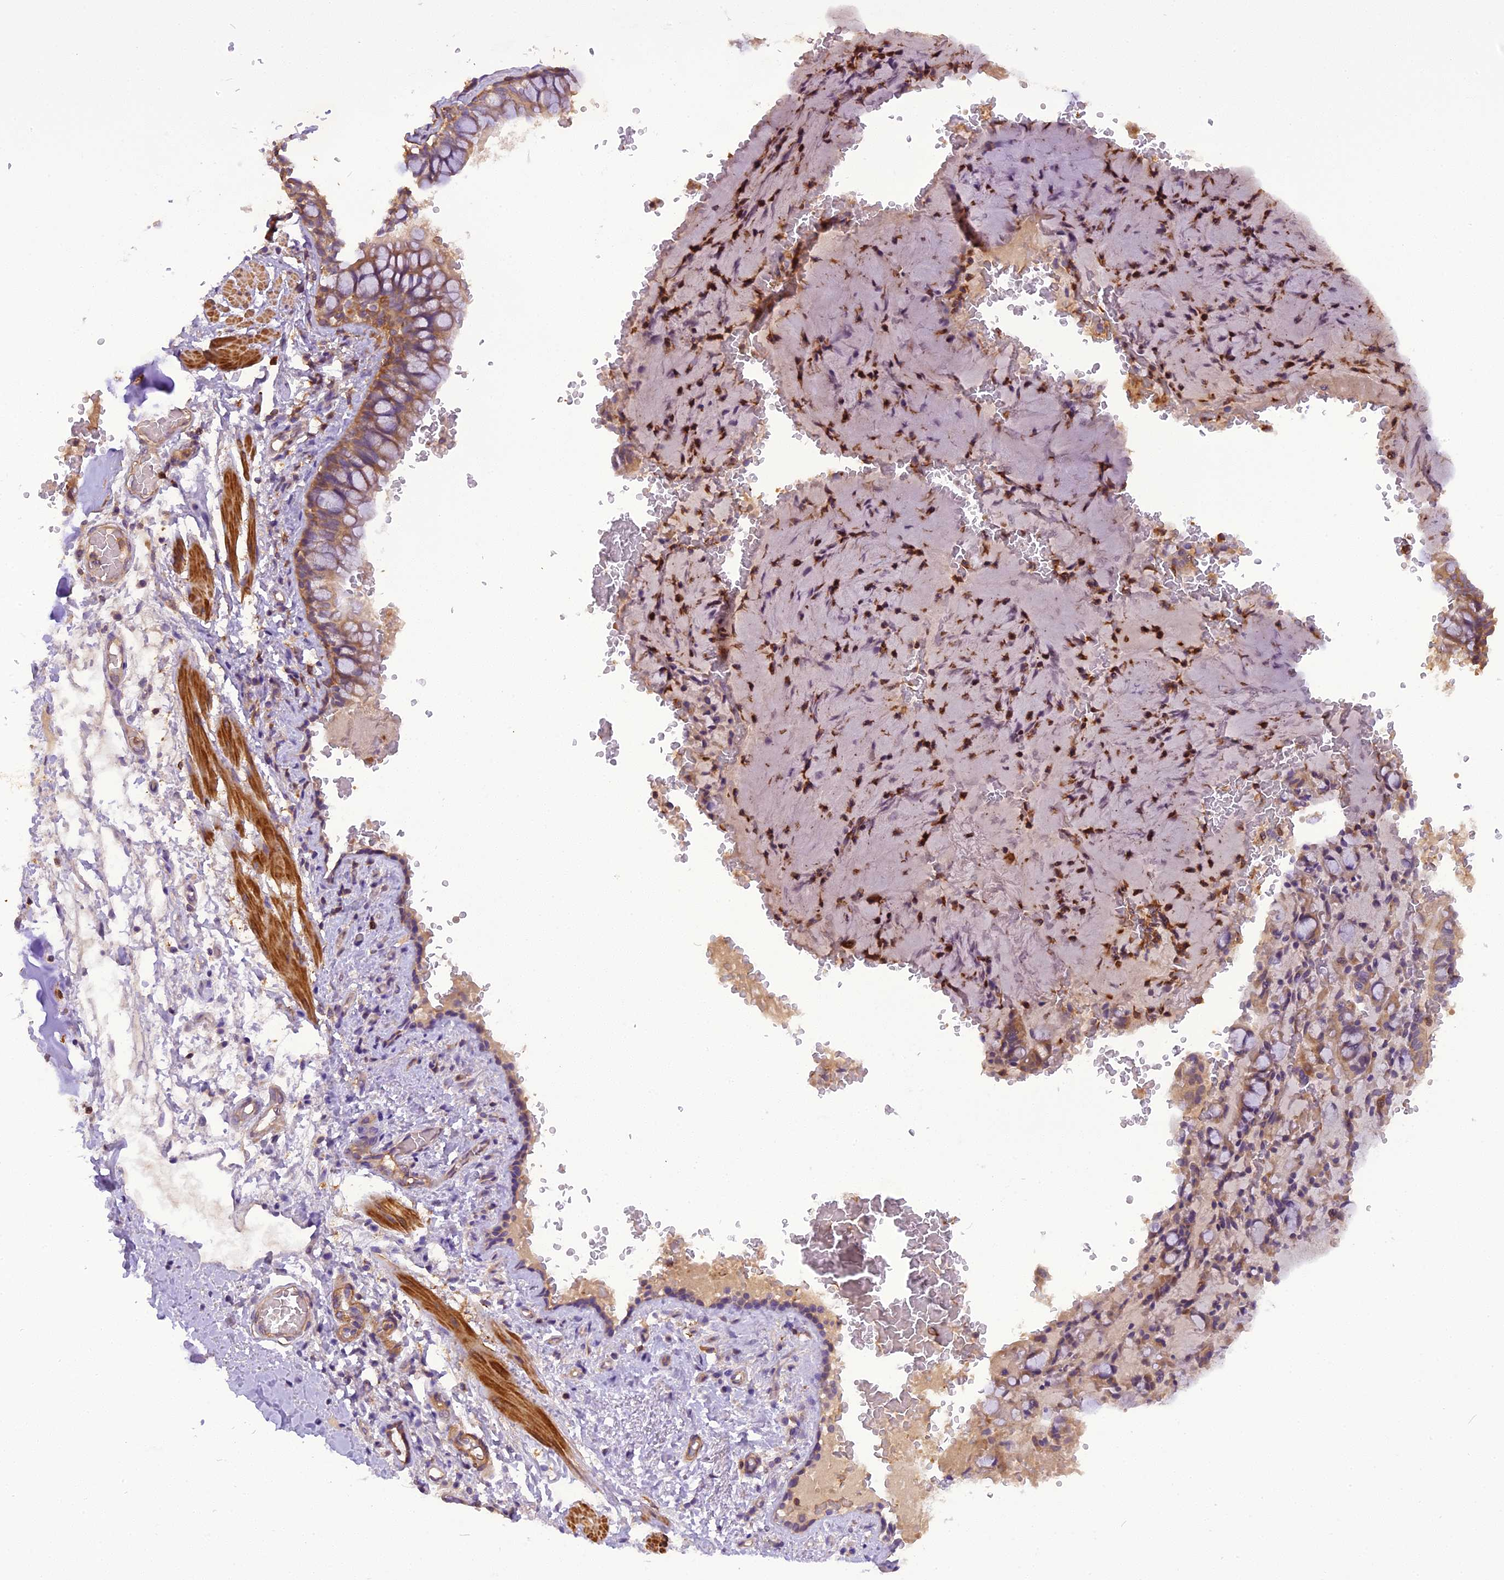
{"staining": {"intensity": "moderate", "quantity": ">75%", "location": "cytoplasmic/membranous"}, "tissue": "bronchus", "cell_type": "Respiratory epithelial cells", "image_type": "normal", "snomed": [{"axis": "morphology", "description": "Normal tissue, NOS"}, {"axis": "topography", "description": "Cartilage tissue"}, {"axis": "topography", "description": "Bronchus"}], "caption": "Bronchus stained with immunohistochemistry shows moderate cytoplasmic/membranous positivity in approximately >75% of respiratory epithelial cells. The protein of interest is stained brown, and the nuclei are stained in blue (DAB IHC with brightfield microscopy, high magnification).", "gene": "STOML1", "patient": {"sex": "female", "age": 36}}